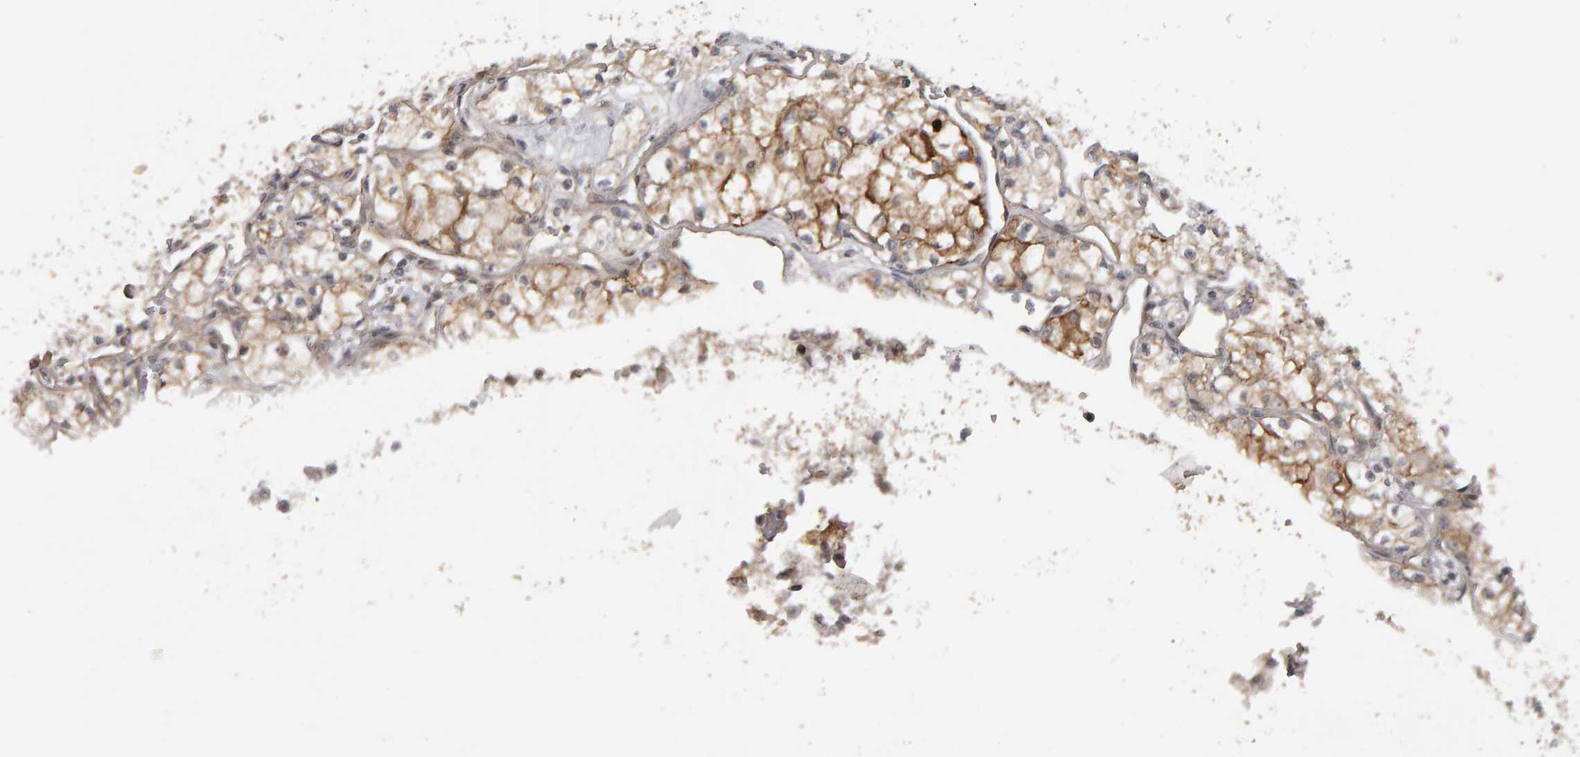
{"staining": {"intensity": "moderate", "quantity": ">75%", "location": "cytoplasmic/membranous"}, "tissue": "renal cancer", "cell_type": "Tumor cells", "image_type": "cancer", "snomed": [{"axis": "morphology", "description": "Adenocarcinoma, NOS"}, {"axis": "topography", "description": "Kidney"}], "caption": "Immunohistochemistry image of renal adenocarcinoma stained for a protein (brown), which exhibits medium levels of moderate cytoplasmic/membranous positivity in about >75% of tumor cells.", "gene": "CDCA5", "patient": {"sex": "male", "age": 59}}